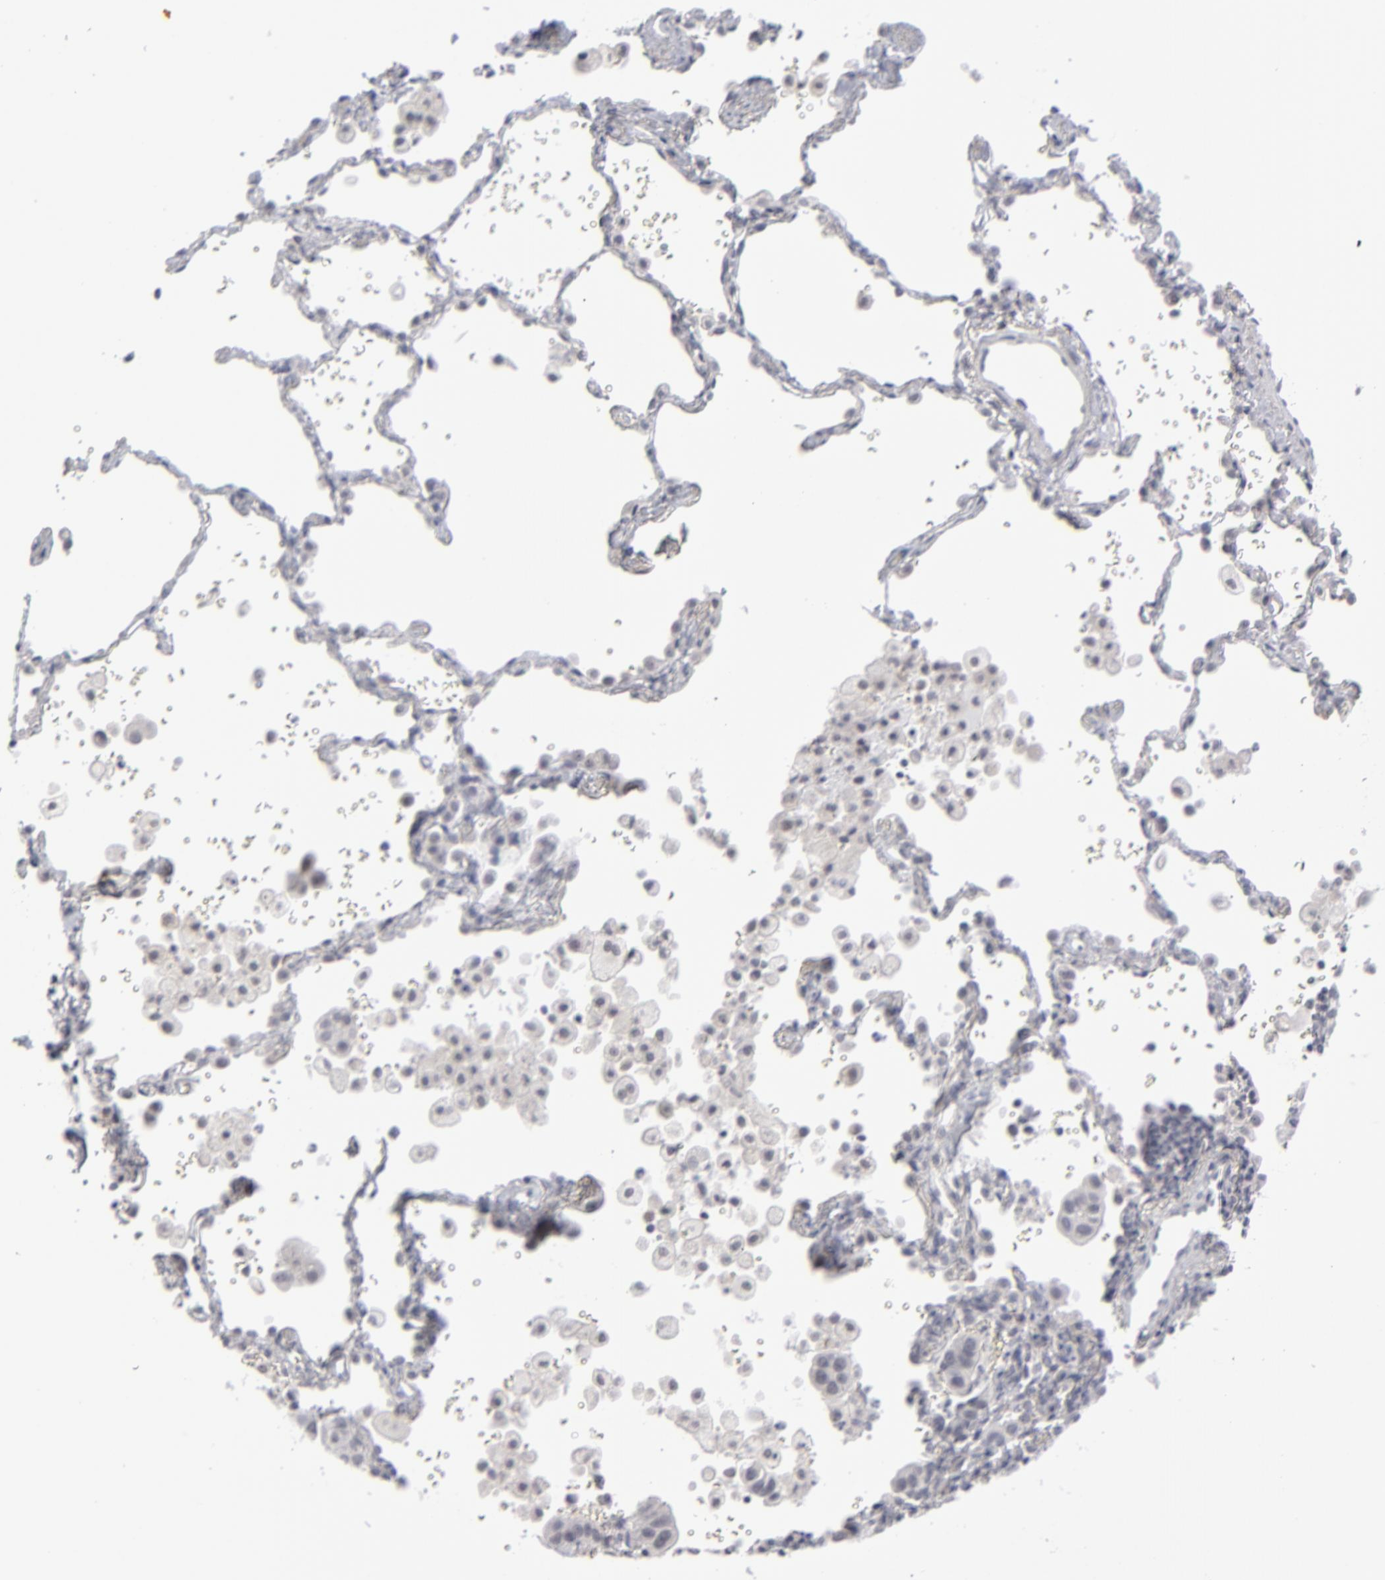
{"staining": {"intensity": "negative", "quantity": "none", "location": "none"}, "tissue": "lung cancer", "cell_type": "Tumor cells", "image_type": "cancer", "snomed": [{"axis": "morphology", "description": "Adenocarcinoma, NOS"}, {"axis": "topography", "description": "Lung"}], "caption": "High magnification brightfield microscopy of adenocarcinoma (lung) stained with DAB (brown) and counterstained with hematoxylin (blue): tumor cells show no significant positivity. The staining is performed using DAB brown chromogen with nuclei counter-stained in using hematoxylin.", "gene": "KIAA1210", "patient": {"sex": "female", "age": 50}}